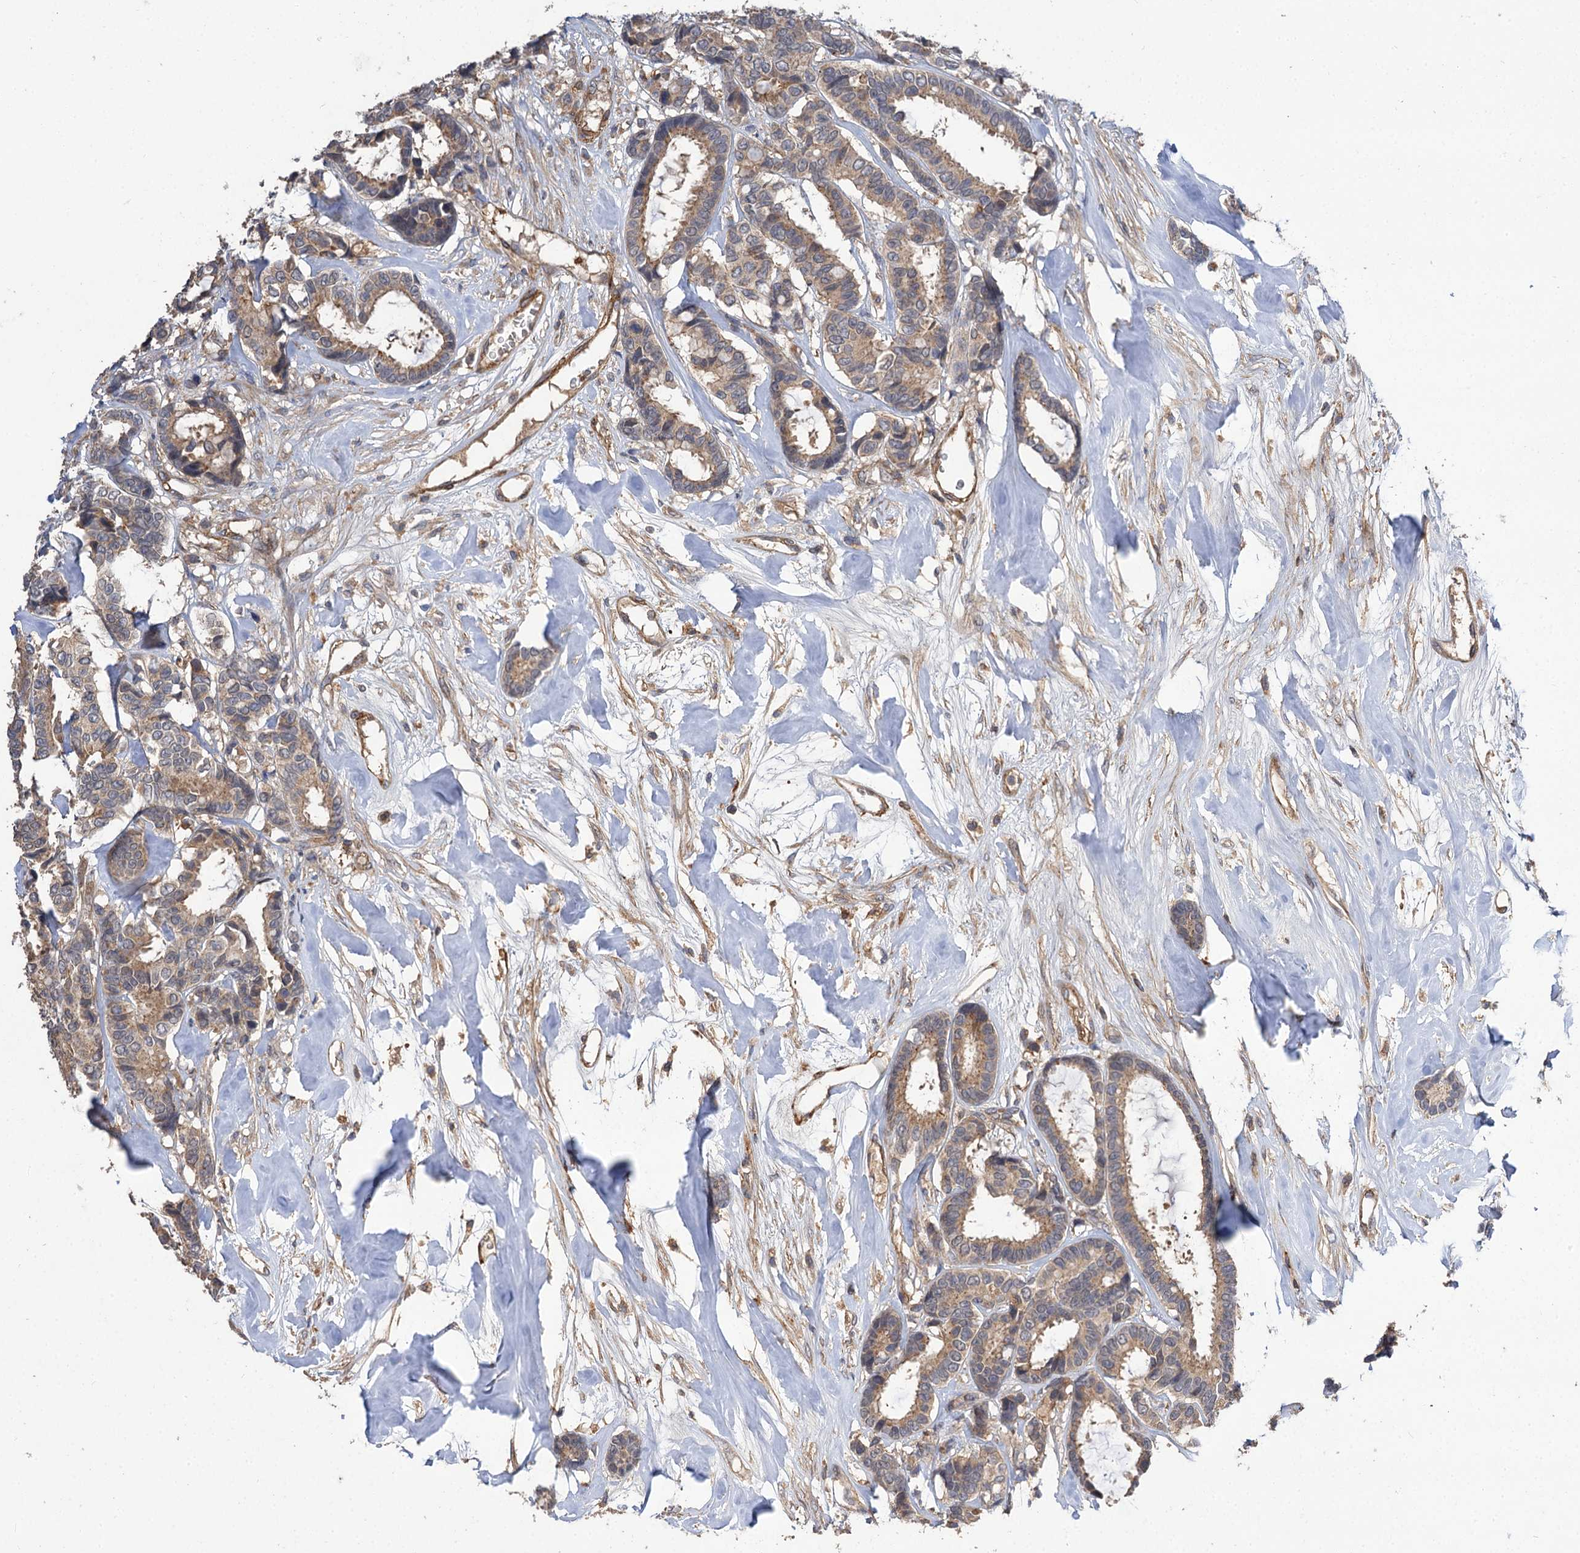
{"staining": {"intensity": "moderate", "quantity": ">75%", "location": "cytoplasmic/membranous"}, "tissue": "breast cancer", "cell_type": "Tumor cells", "image_type": "cancer", "snomed": [{"axis": "morphology", "description": "Duct carcinoma"}, {"axis": "topography", "description": "Breast"}], "caption": "Immunohistochemical staining of human breast cancer displays medium levels of moderate cytoplasmic/membranous protein positivity in about >75% of tumor cells.", "gene": "FBXW8", "patient": {"sex": "female", "age": 87}}